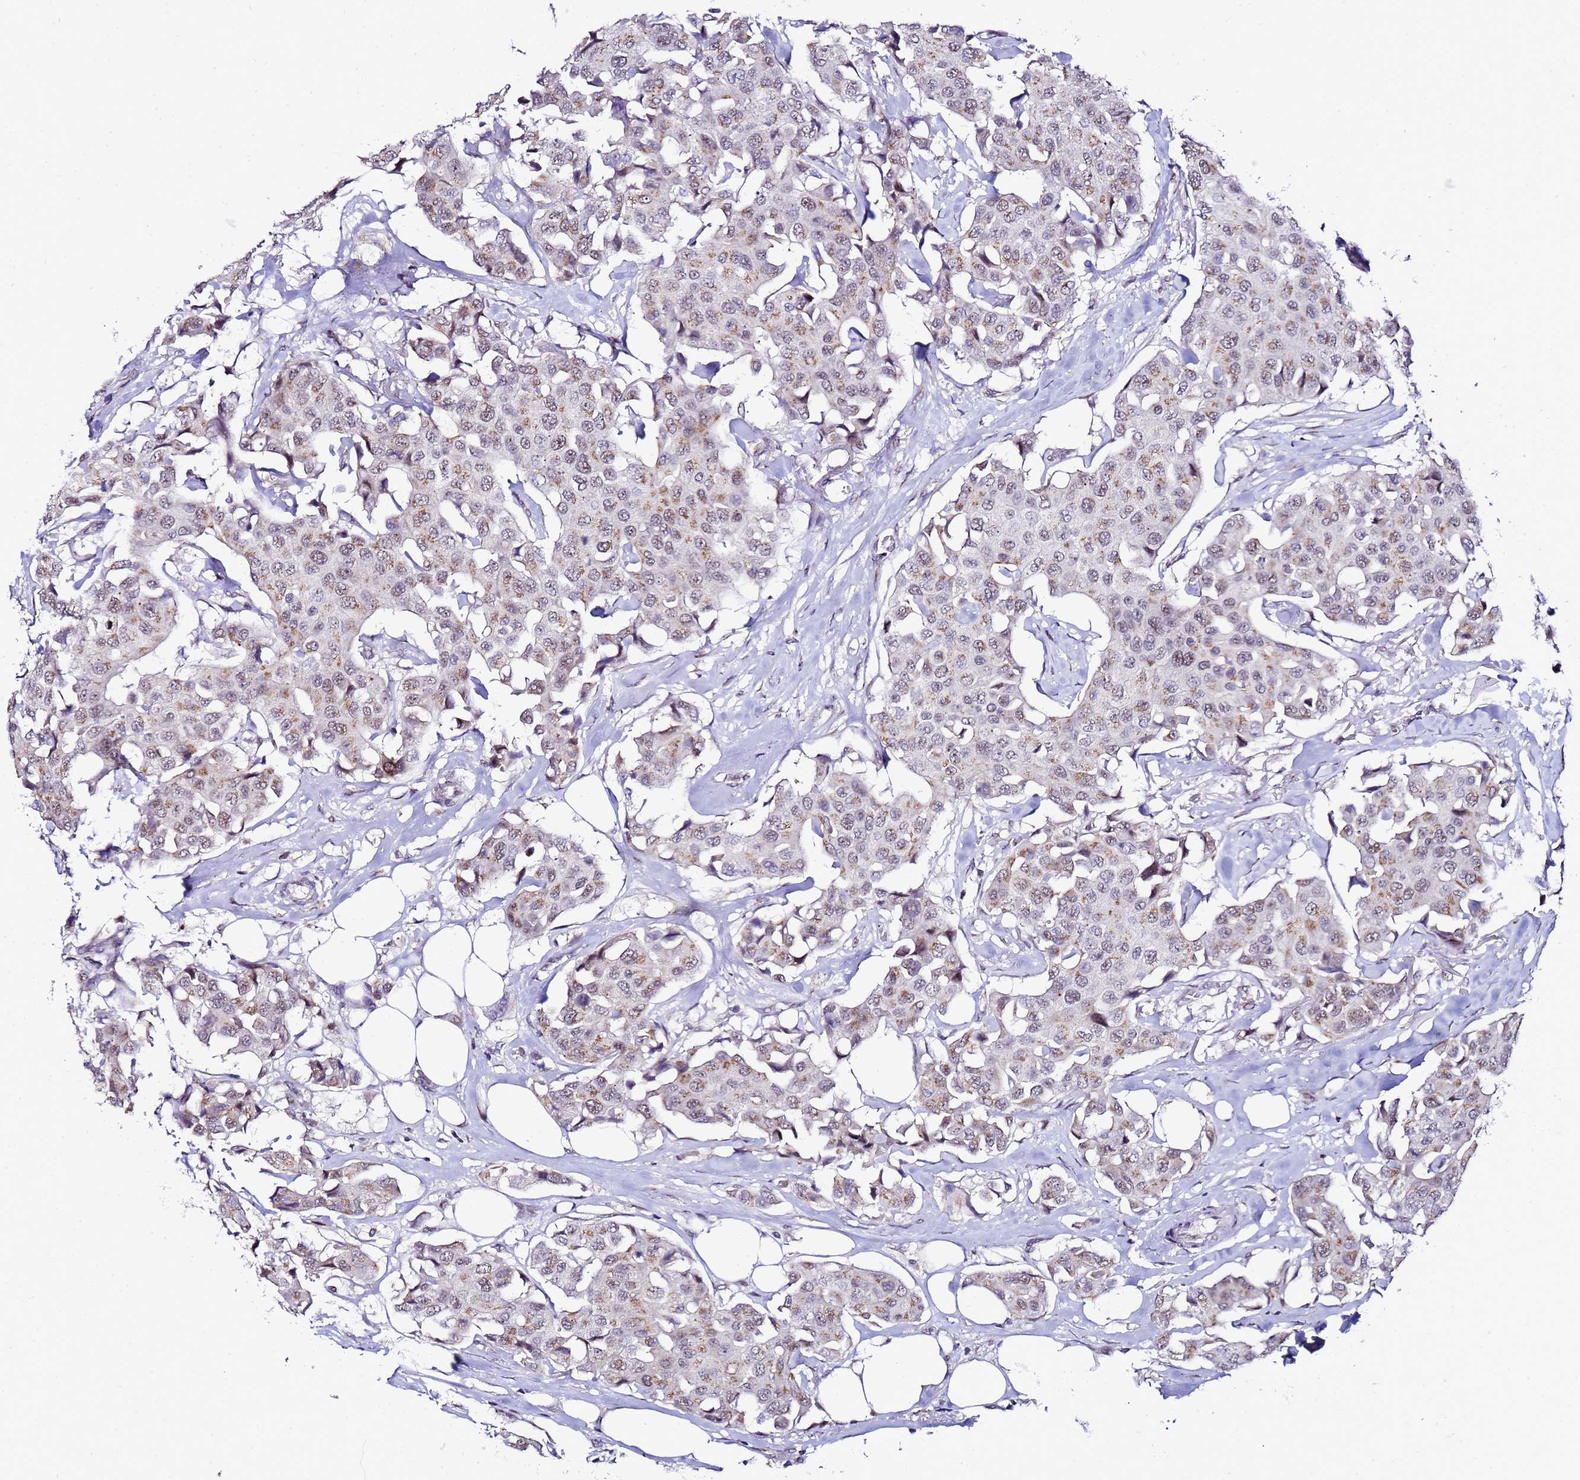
{"staining": {"intensity": "moderate", "quantity": "25%-75%", "location": "cytoplasmic/membranous,nuclear"}, "tissue": "breast cancer", "cell_type": "Tumor cells", "image_type": "cancer", "snomed": [{"axis": "morphology", "description": "Duct carcinoma"}, {"axis": "topography", "description": "Breast"}], "caption": "Approximately 25%-75% of tumor cells in human breast cancer (intraductal carcinoma) demonstrate moderate cytoplasmic/membranous and nuclear protein positivity as visualized by brown immunohistochemical staining.", "gene": "C19orf47", "patient": {"sex": "female", "age": 80}}